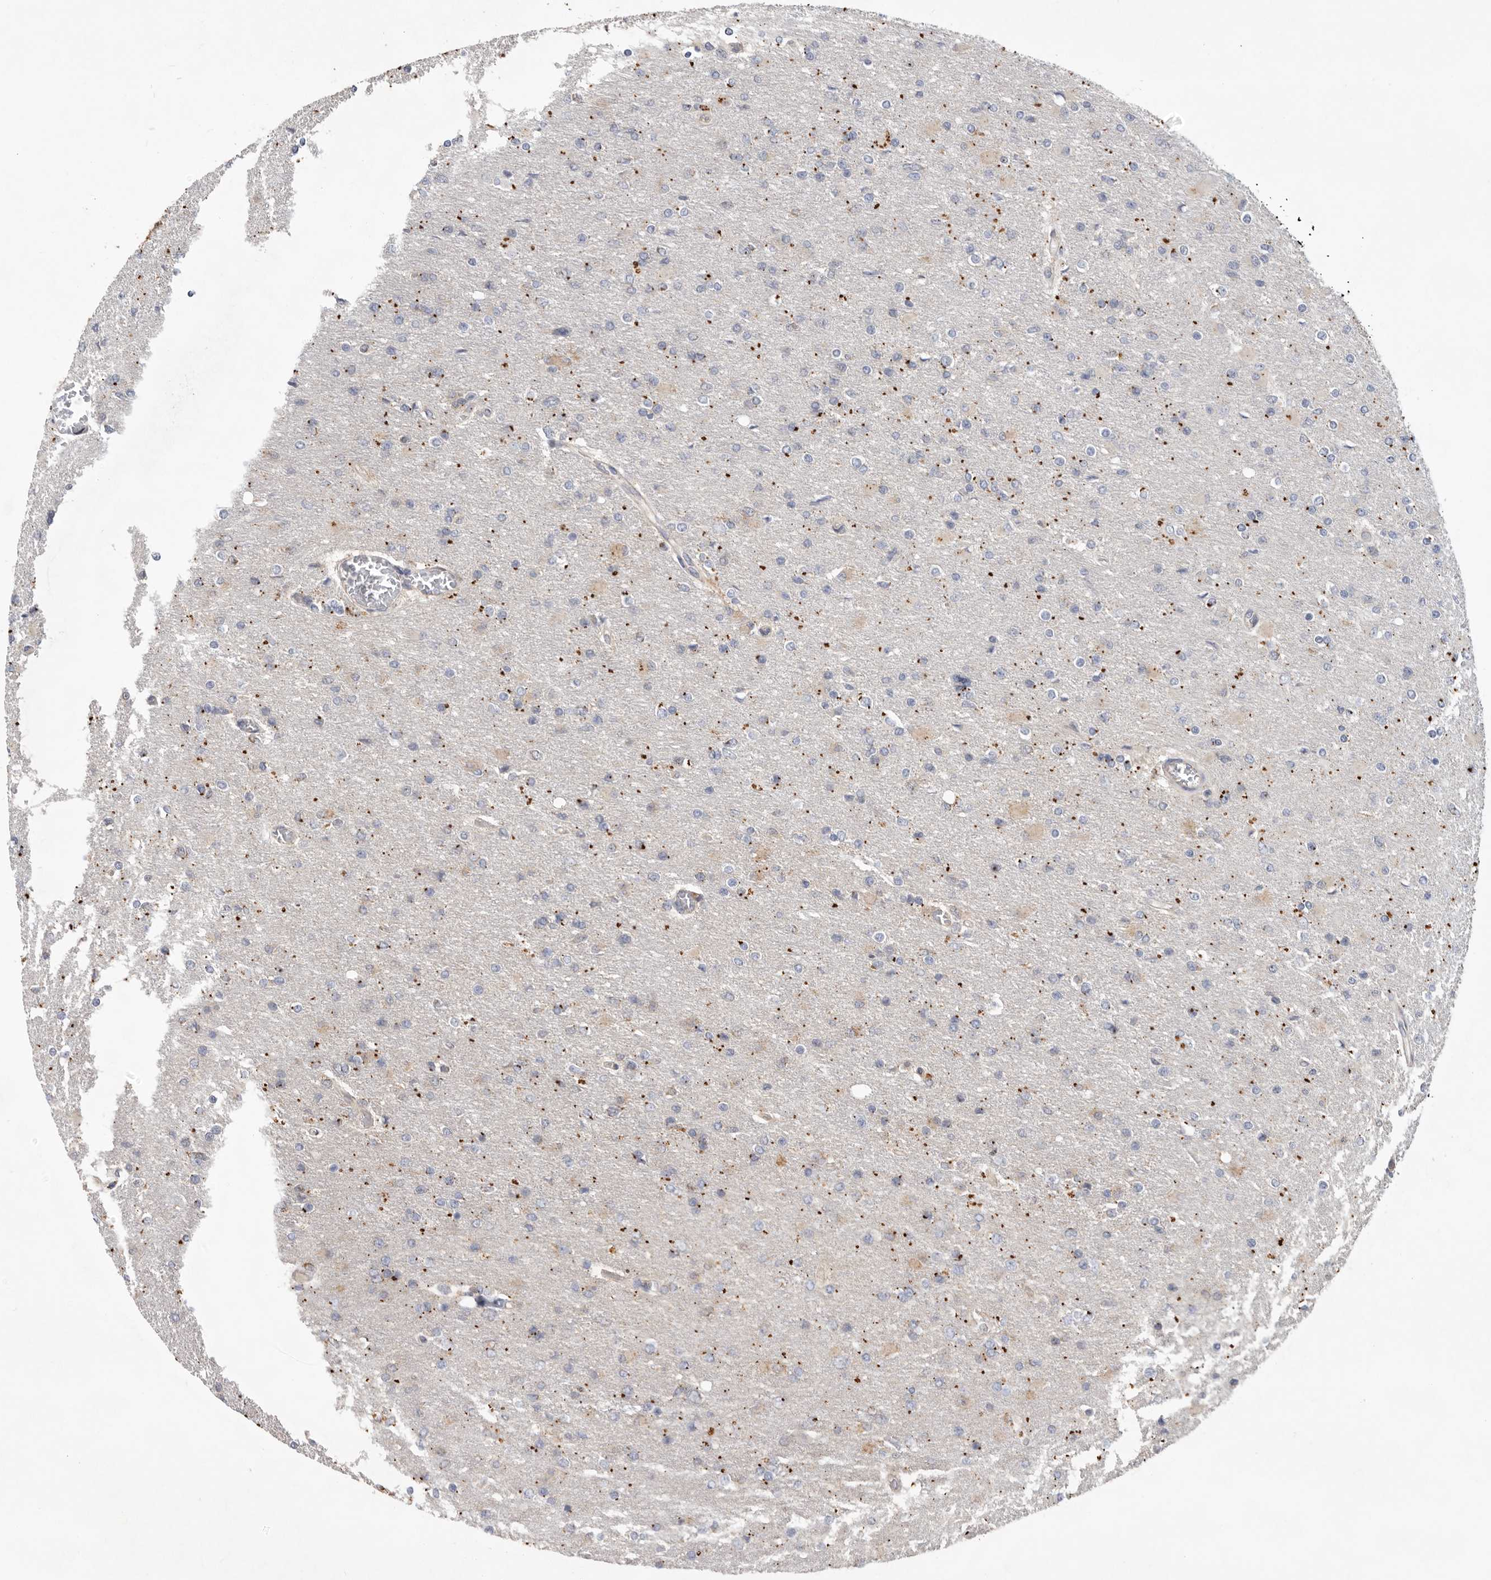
{"staining": {"intensity": "negative", "quantity": "none", "location": "none"}, "tissue": "glioma", "cell_type": "Tumor cells", "image_type": "cancer", "snomed": [{"axis": "morphology", "description": "Glioma, malignant, High grade"}, {"axis": "topography", "description": "Cerebral cortex"}], "caption": "Immunohistochemistry image of human malignant glioma (high-grade) stained for a protein (brown), which demonstrates no staining in tumor cells.", "gene": "MTFR1L", "patient": {"sex": "female", "age": 36}}